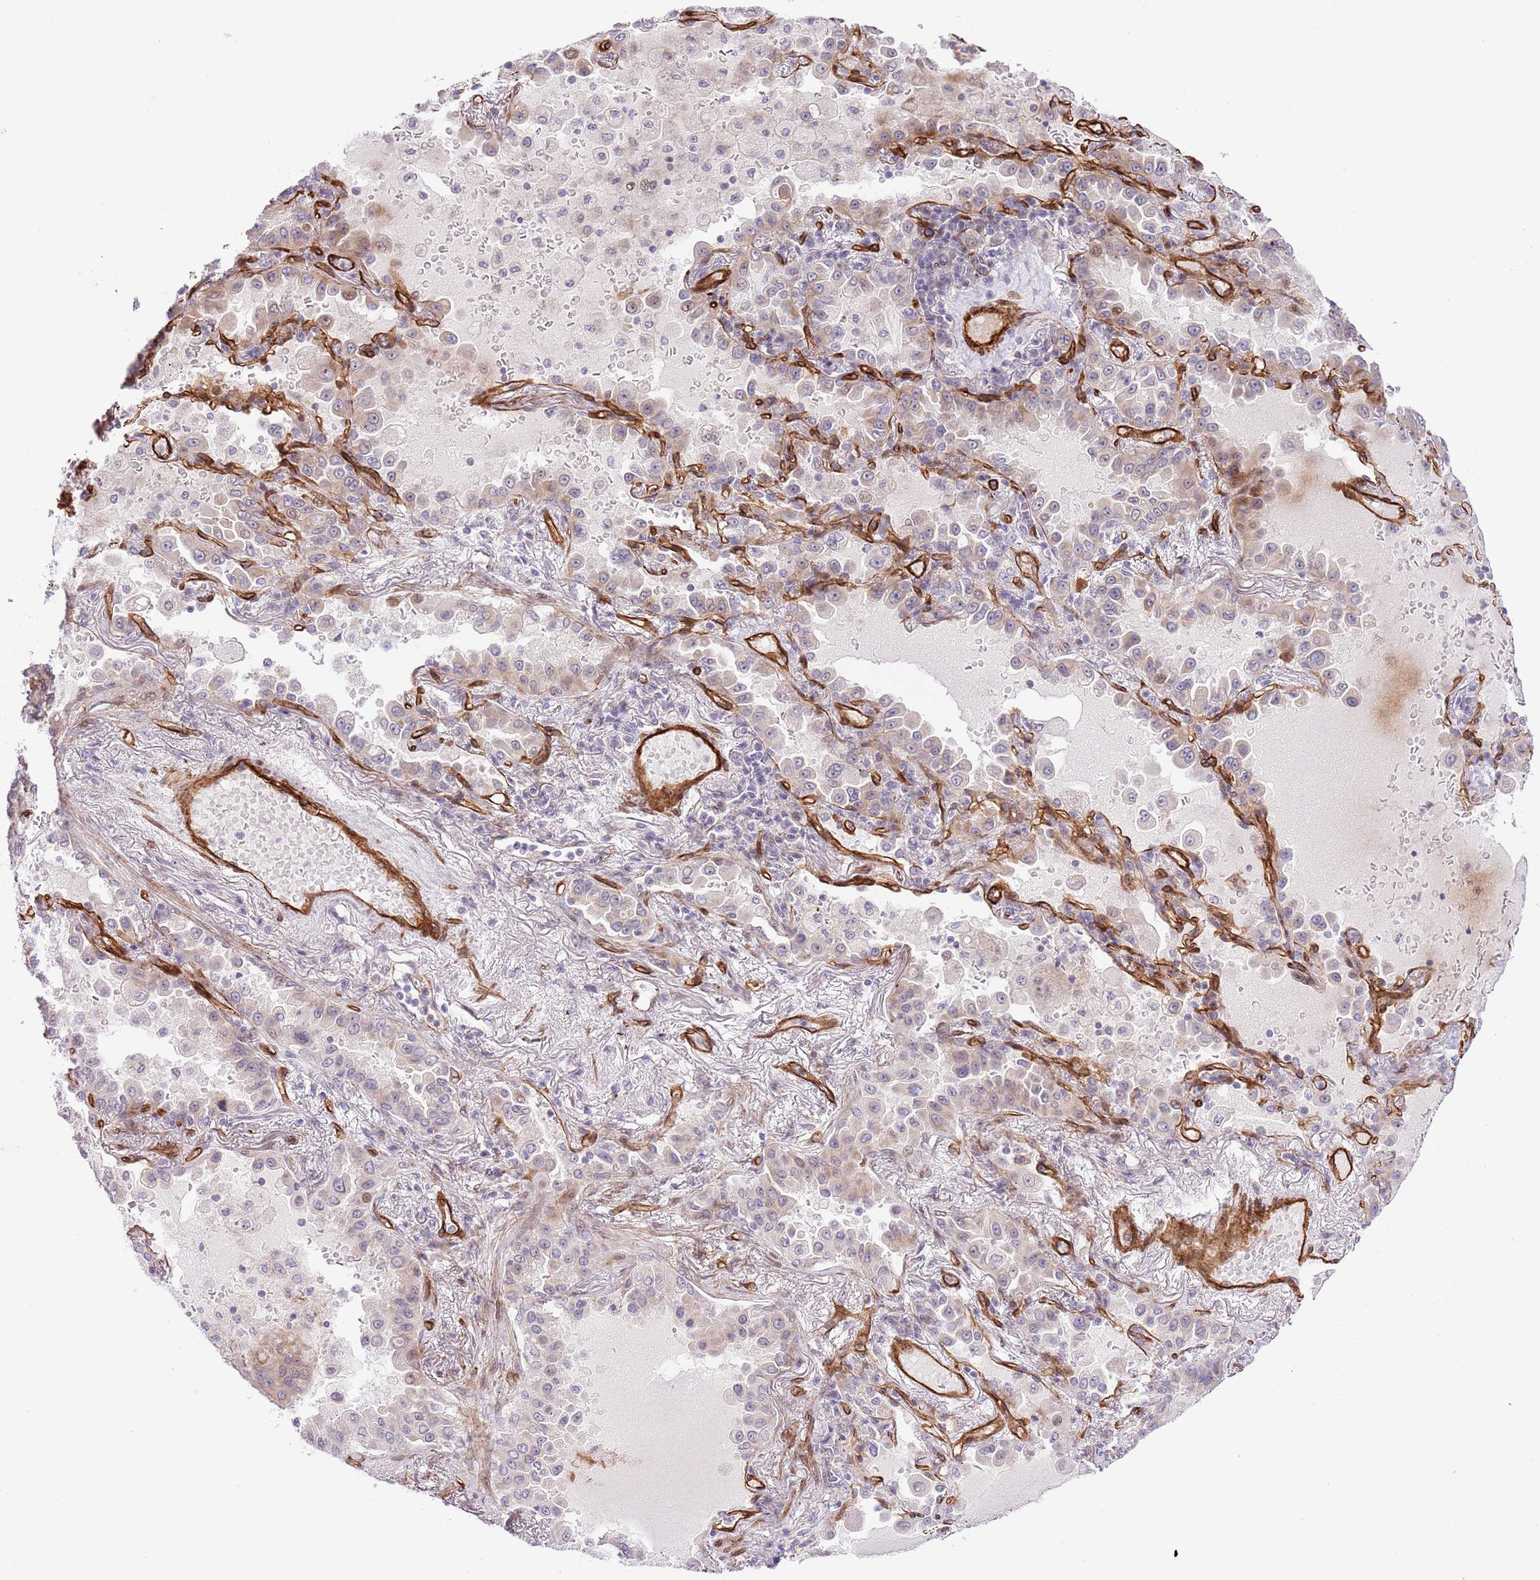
{"staining": {"intensity": "weak", "quantity": "<25%", "location": "cytoplasmic/membranous"}, "tissue": "lung cancer", "cell_type": "Tumor cells", "image_type": "cancer", "snomed": [{"axis": "morphology", "description": "Squamous cell carcinoma, NOS"}, {"axis": "topography", "description": "Lung"}], "caption": "Immunohistochemistry of lung cancer (squamous cell carcinoma) demonstrates no staining in tumor cells. (DAB (3,3'-diaminobenzidine) immunohistochemistry, high magnification).", "gene": "NEK3", "patient": {"sex": "male", "age": 74}}